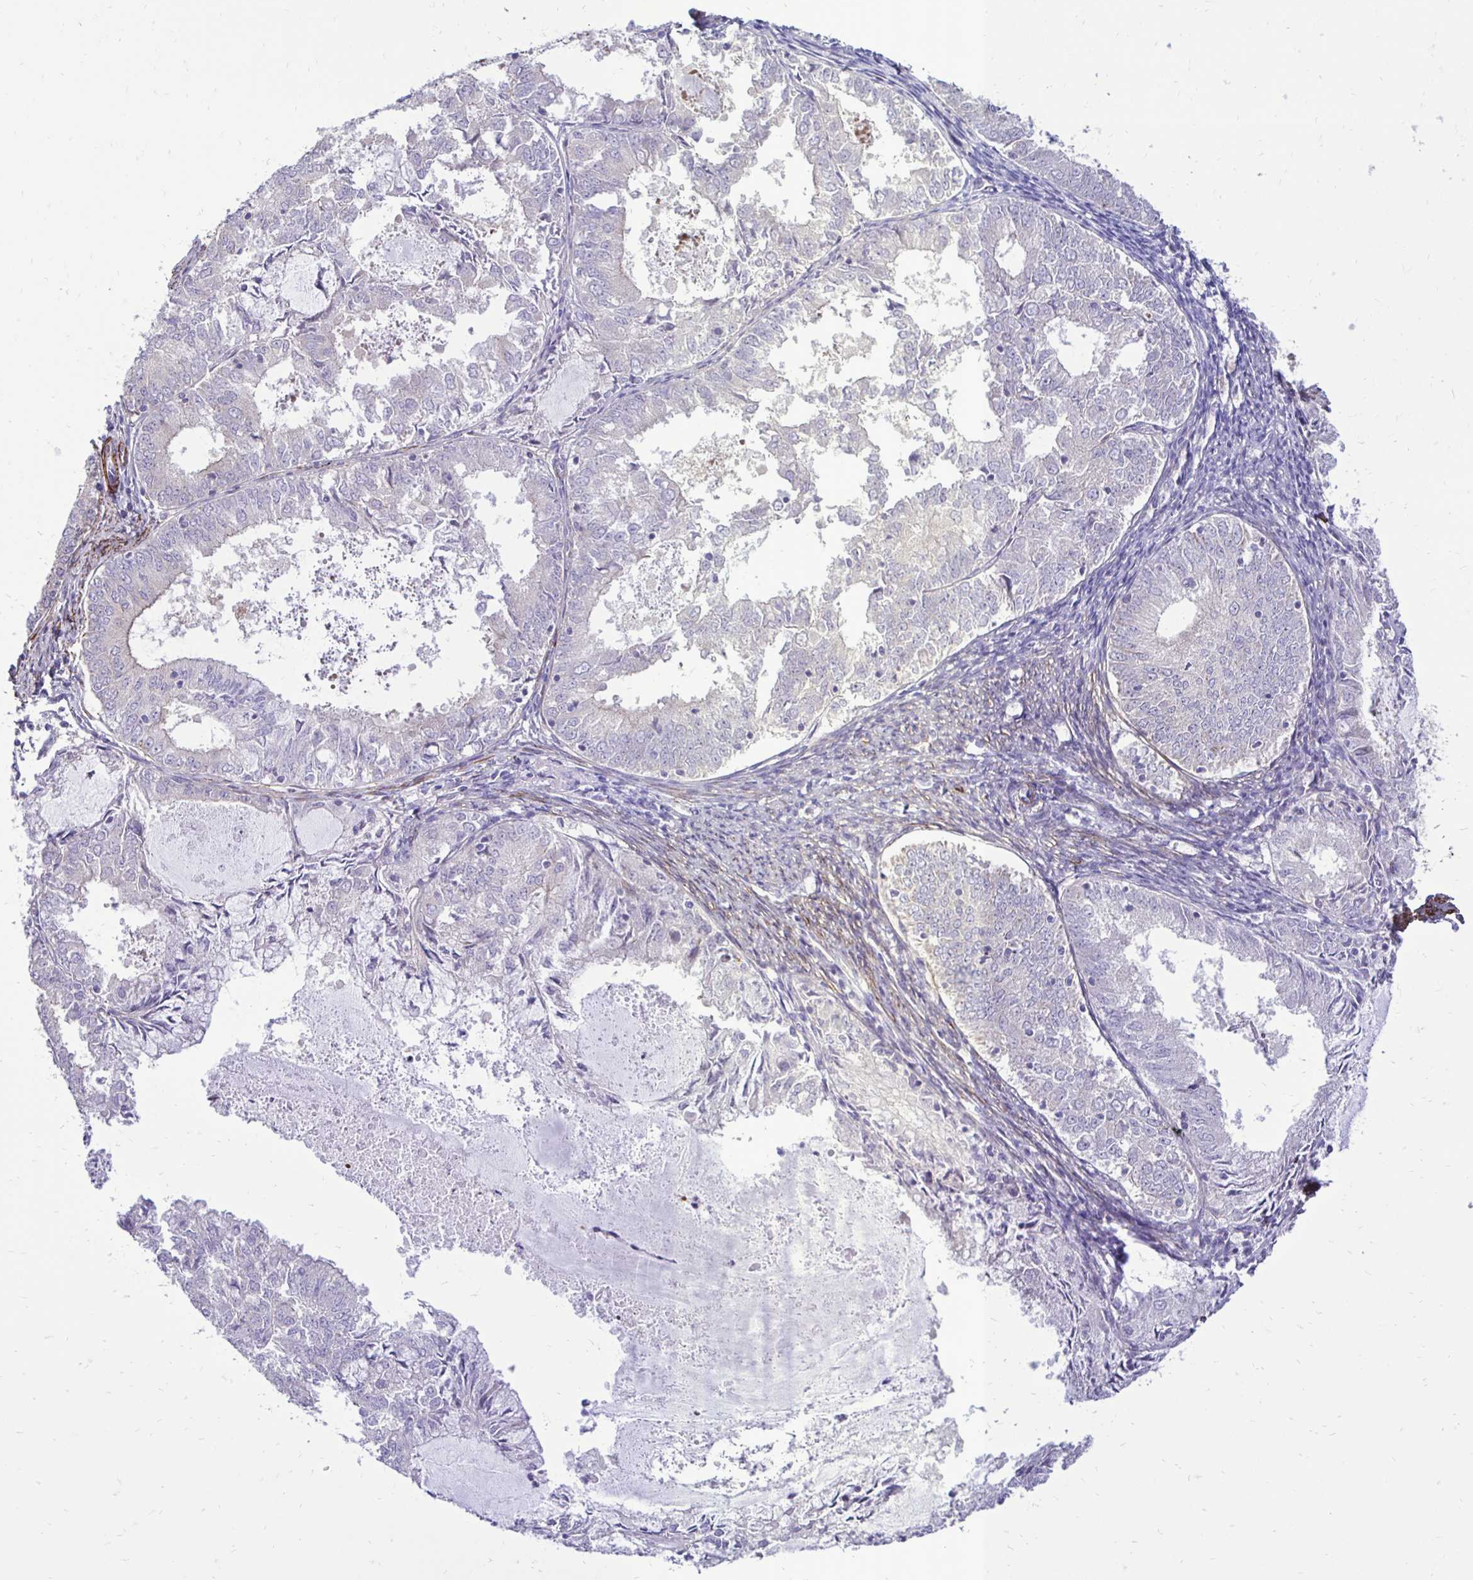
{"staining": {"intensity": "negative", "quantity": "none", "location": "none"}, "tissue": "endometrial cancer", "cell_type": "Tumor cells", "image_type": "cancer", "snomed": [{"axis": "morphology", "description": "Adenocarcinoma, NOS"}, {"axis": "topography", "description": "Endometrium"}], "caption": "An IHC histopathology image of adenocarcinoma (endometrial) is shown. There is no staining in tumor cells of adenocarcinoma (endometrial).", "gene": "CTPS1", "patient": {"sex": "female", "age": 57}}